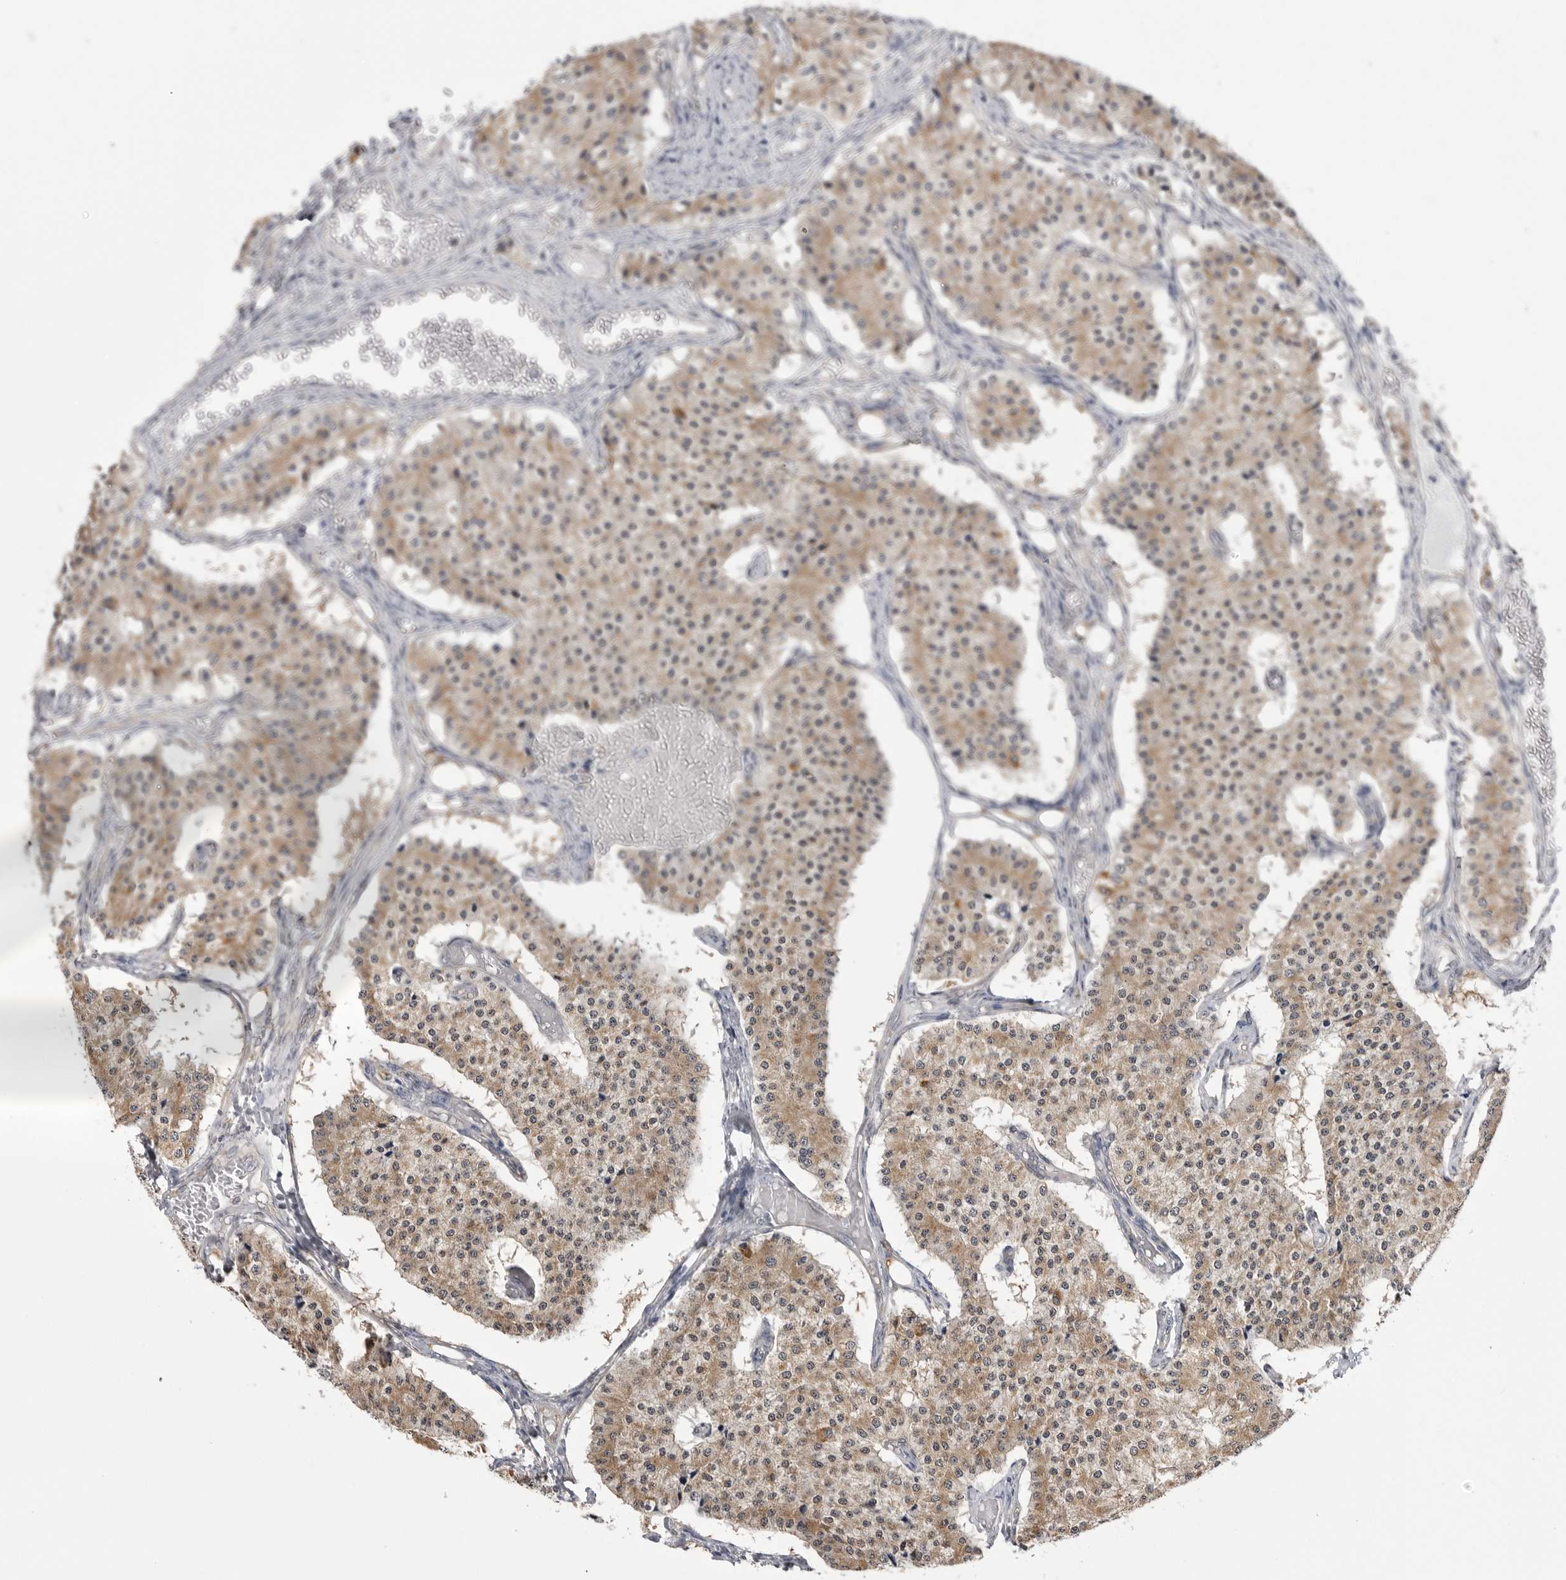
{"staining": {"intensity": "moderate", "quantity": ">75%", "location": "cytoplasmic/membranous"}, "tissue": "carcinoid", "cell_type": "Tumor cells", "image_type": "cancer", "snomed": [{"axis": "morphology", "description": "Carcinoid, malignant, NOS"}, {"axis": "topography", "description": "Colon"}], "caption": "Protein staining by immunohistochemistry (IHC) demonstrates moderate cytoplasmic/membranous staining in approximately >75% of tumor cells in carcinoid. The protein of interest is shown in brown color, while the nuclei are stained blue.", "gene": "FH", "patient": {"sex": "female", "age": 52}}